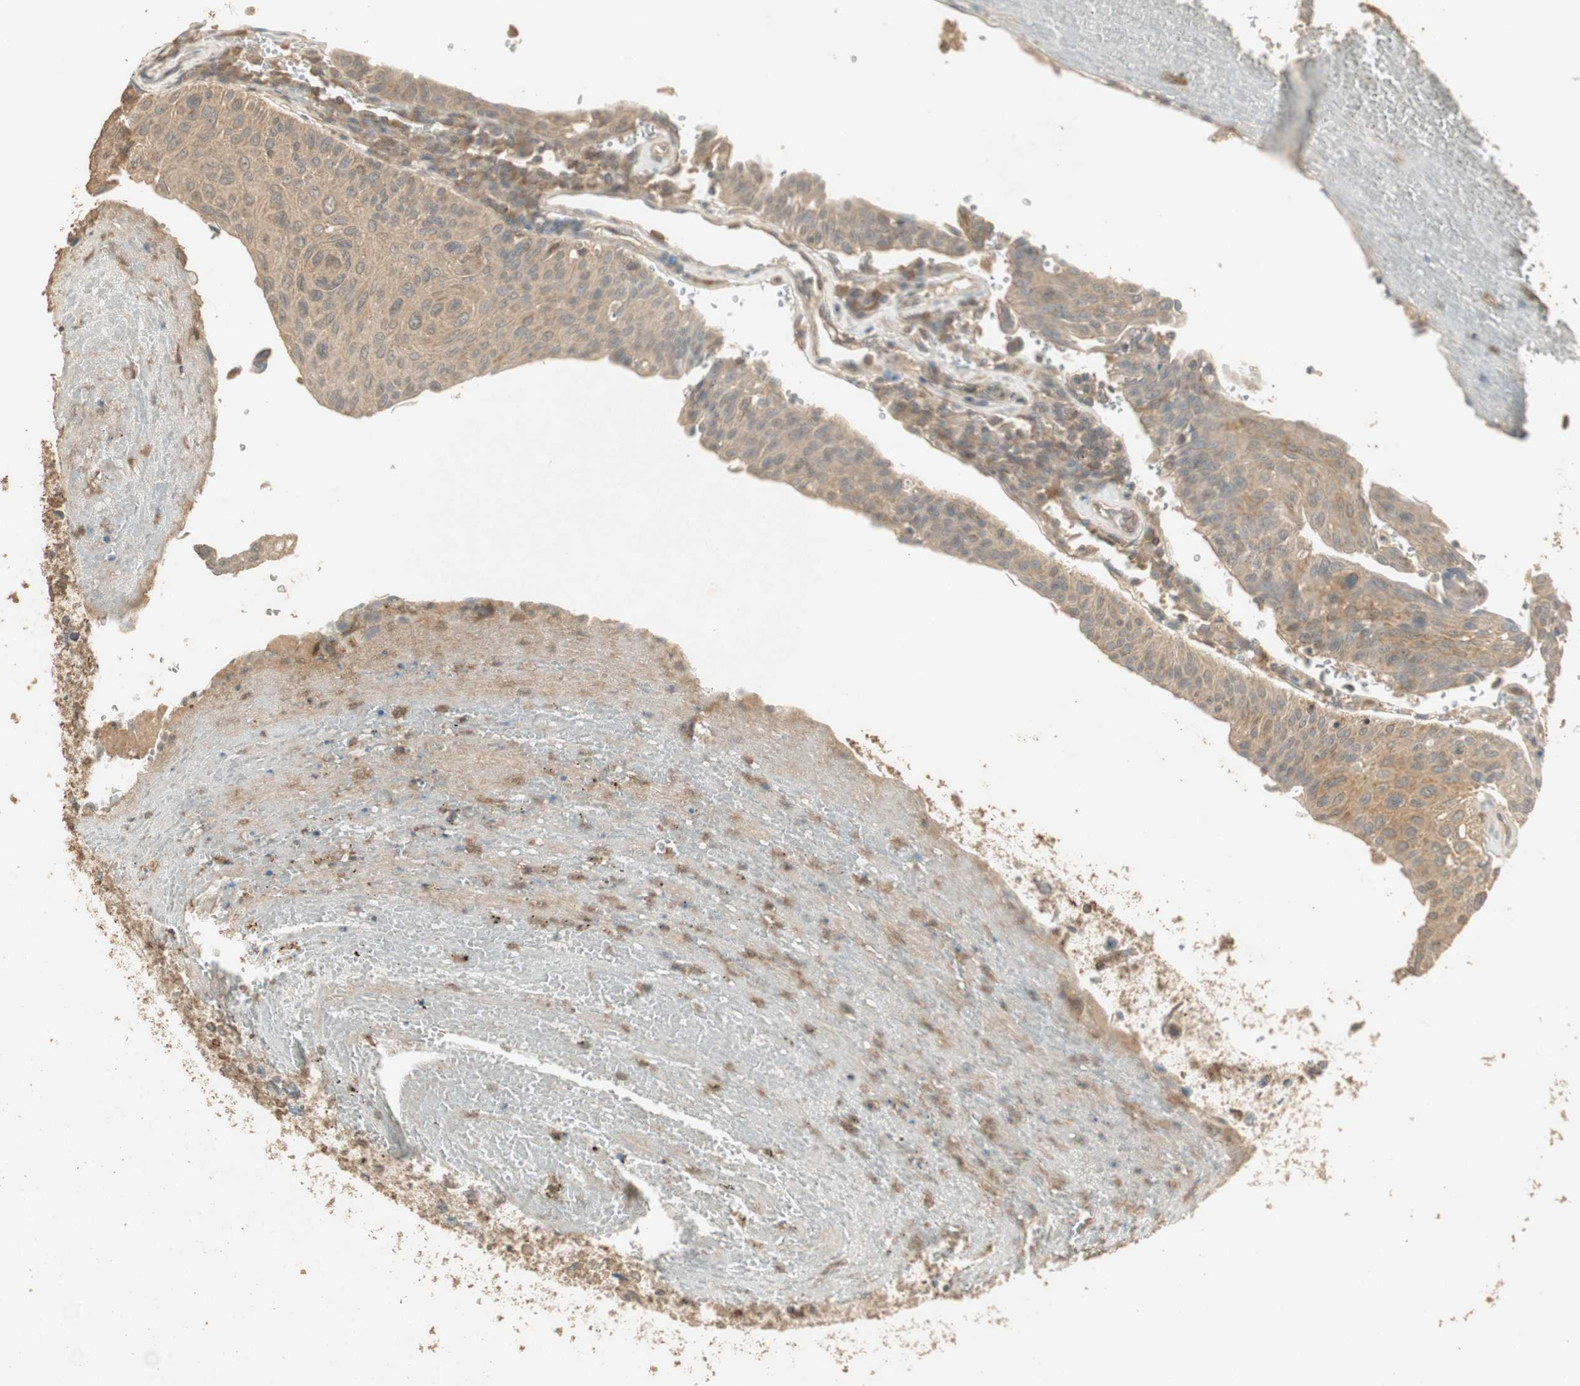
{"staining": {"intensity": "moderate", "quantity": ">75%", "location": "cytoplasmic/membranous"}, "tissue": "urothelial cancer", "cell_type": "Tumor cells", "image_type": "cancer", "snomed": [{"axis": "morphology", "description": "Urothelial carcinoma, High grade"}, {"axis": "topography", "description": "Urinary bladder"}], "caption": "Protein expression by immunohistochemistry exhibits moderate cytoplasmic/membranous positivity in approximately >75% of tumor cells in urothelial cancer. The staining was performed using DAB, with brown indicating positive protein expression. Nuclei are stained blue with hematoxylin.", "gene": "USP2", "patient": {"sex": "male", "age": 66}}